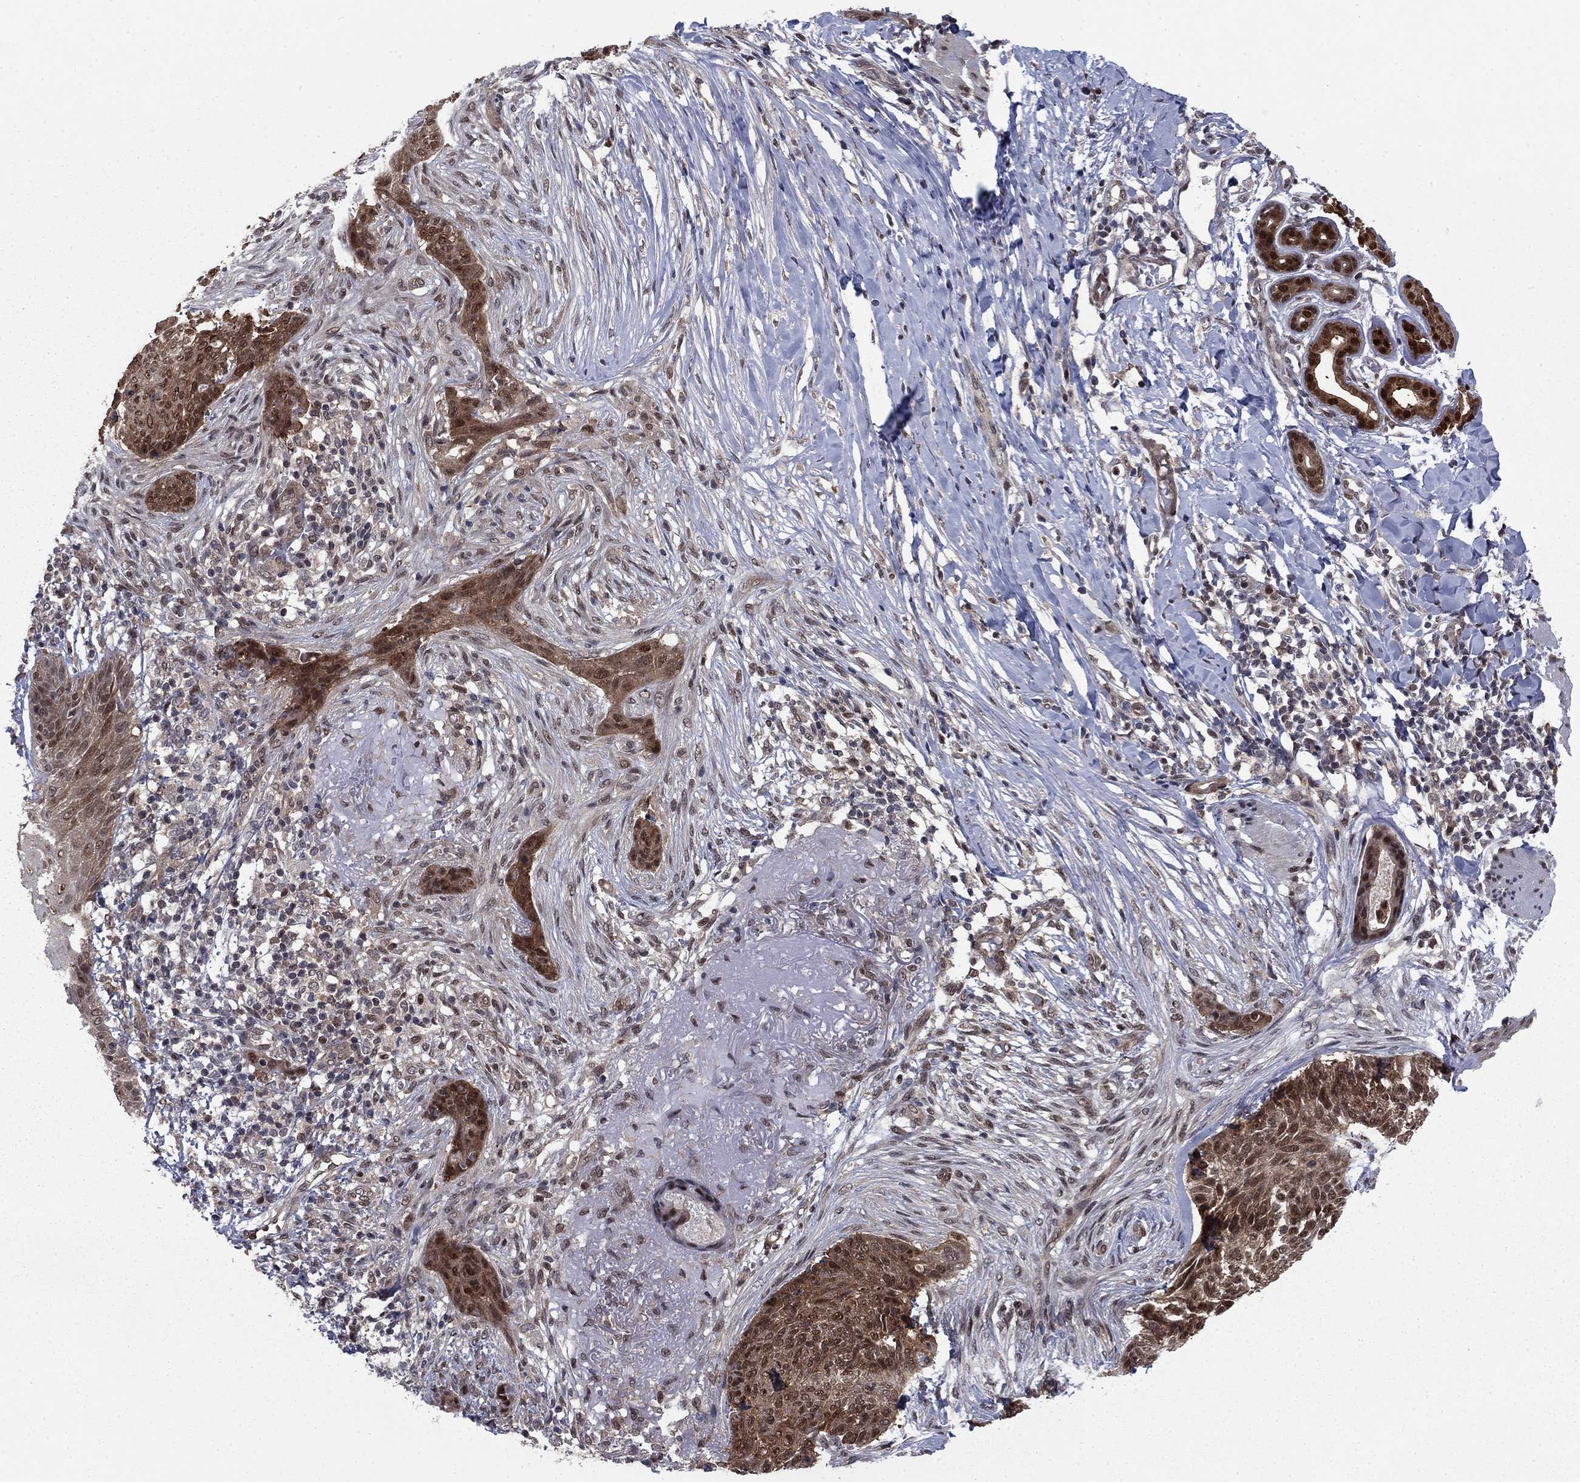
{"staining": {"intensity": "strong", "quantity": ">75%", "location": "cytoplasmic/membranous,nuclear"}, "tissue": "skin cancer", "cell_type": "Tumor cells", "image_type": "cancer", "snomed": [{"axis": "morphology", "description": "Normal tissue, NOS"}, {"axis": "morphology", "description": "Basal cell carcinoma"}, {"axis": "topography", "description": "Skin"}], "caption": "IHC image of neoplastic tissue: human skin cancer (basal cell carcinoma) stained using immunohistochemistry (IHC) demonstrates high levels of strong protein expression localized specifically in the cytoplasmic/membranous and nuclear of tumor cells, appearing as a cytoplasmic/membranous and nuclear brown color.", "gene": "FKBP4", "patient": {"sex": "male", "age": 84}}